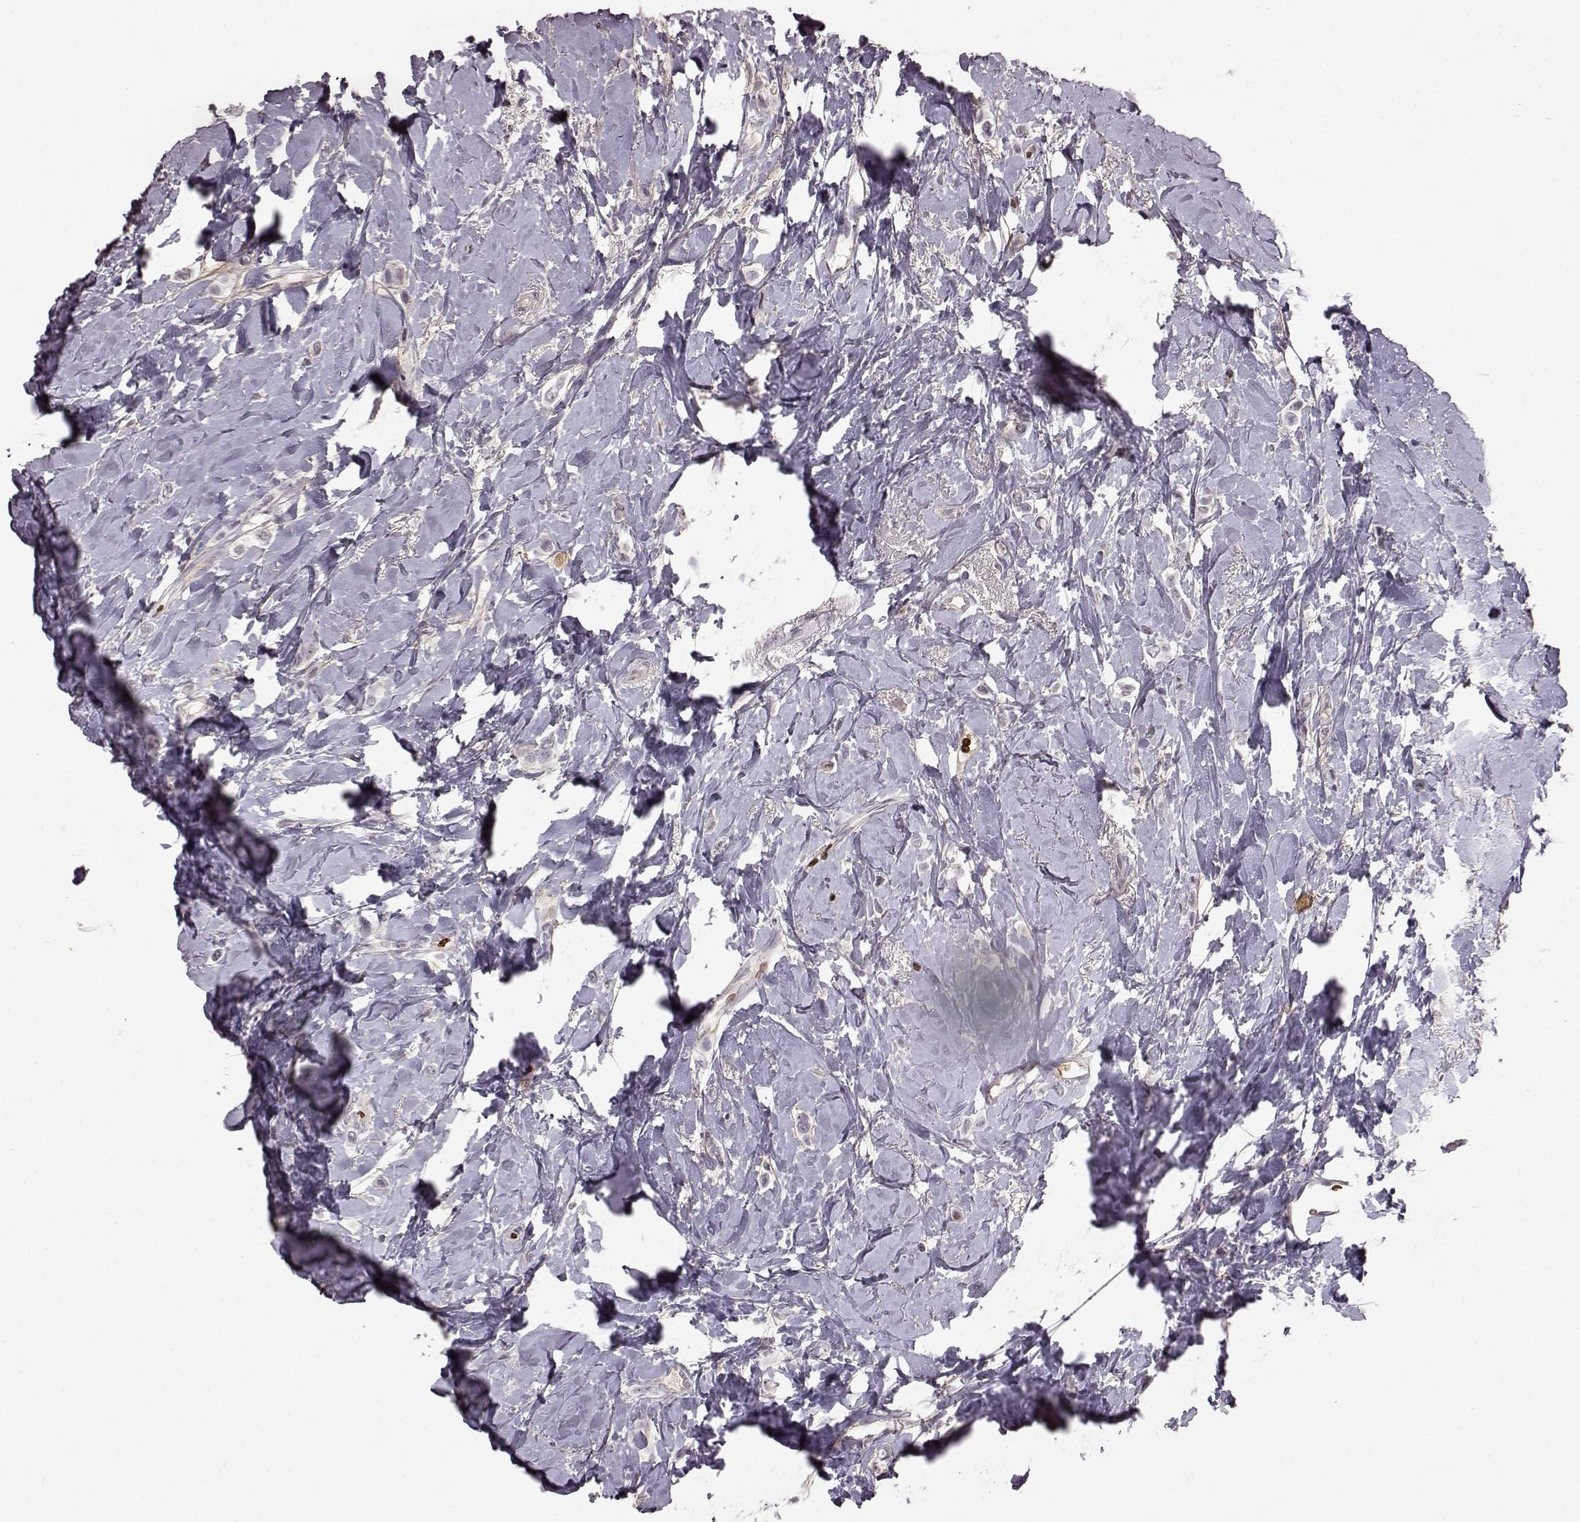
{"staining": {"intensity": "negative", "quantity": "none", "location": "none"}, "tissue": "breast cancer", "cell_type": "Tumor cells", "image_type": "cancer", "snomed": [{"axis": "morphology", "description": "Lobular carcinoma"}, {"axis": "topography", "description": "Breast"}], "caption": "A micrograph of human breast cancer is negative for staining in tumor cells.", "gene": "PROP1", "patient": {"sex": "female", "age": 66}}